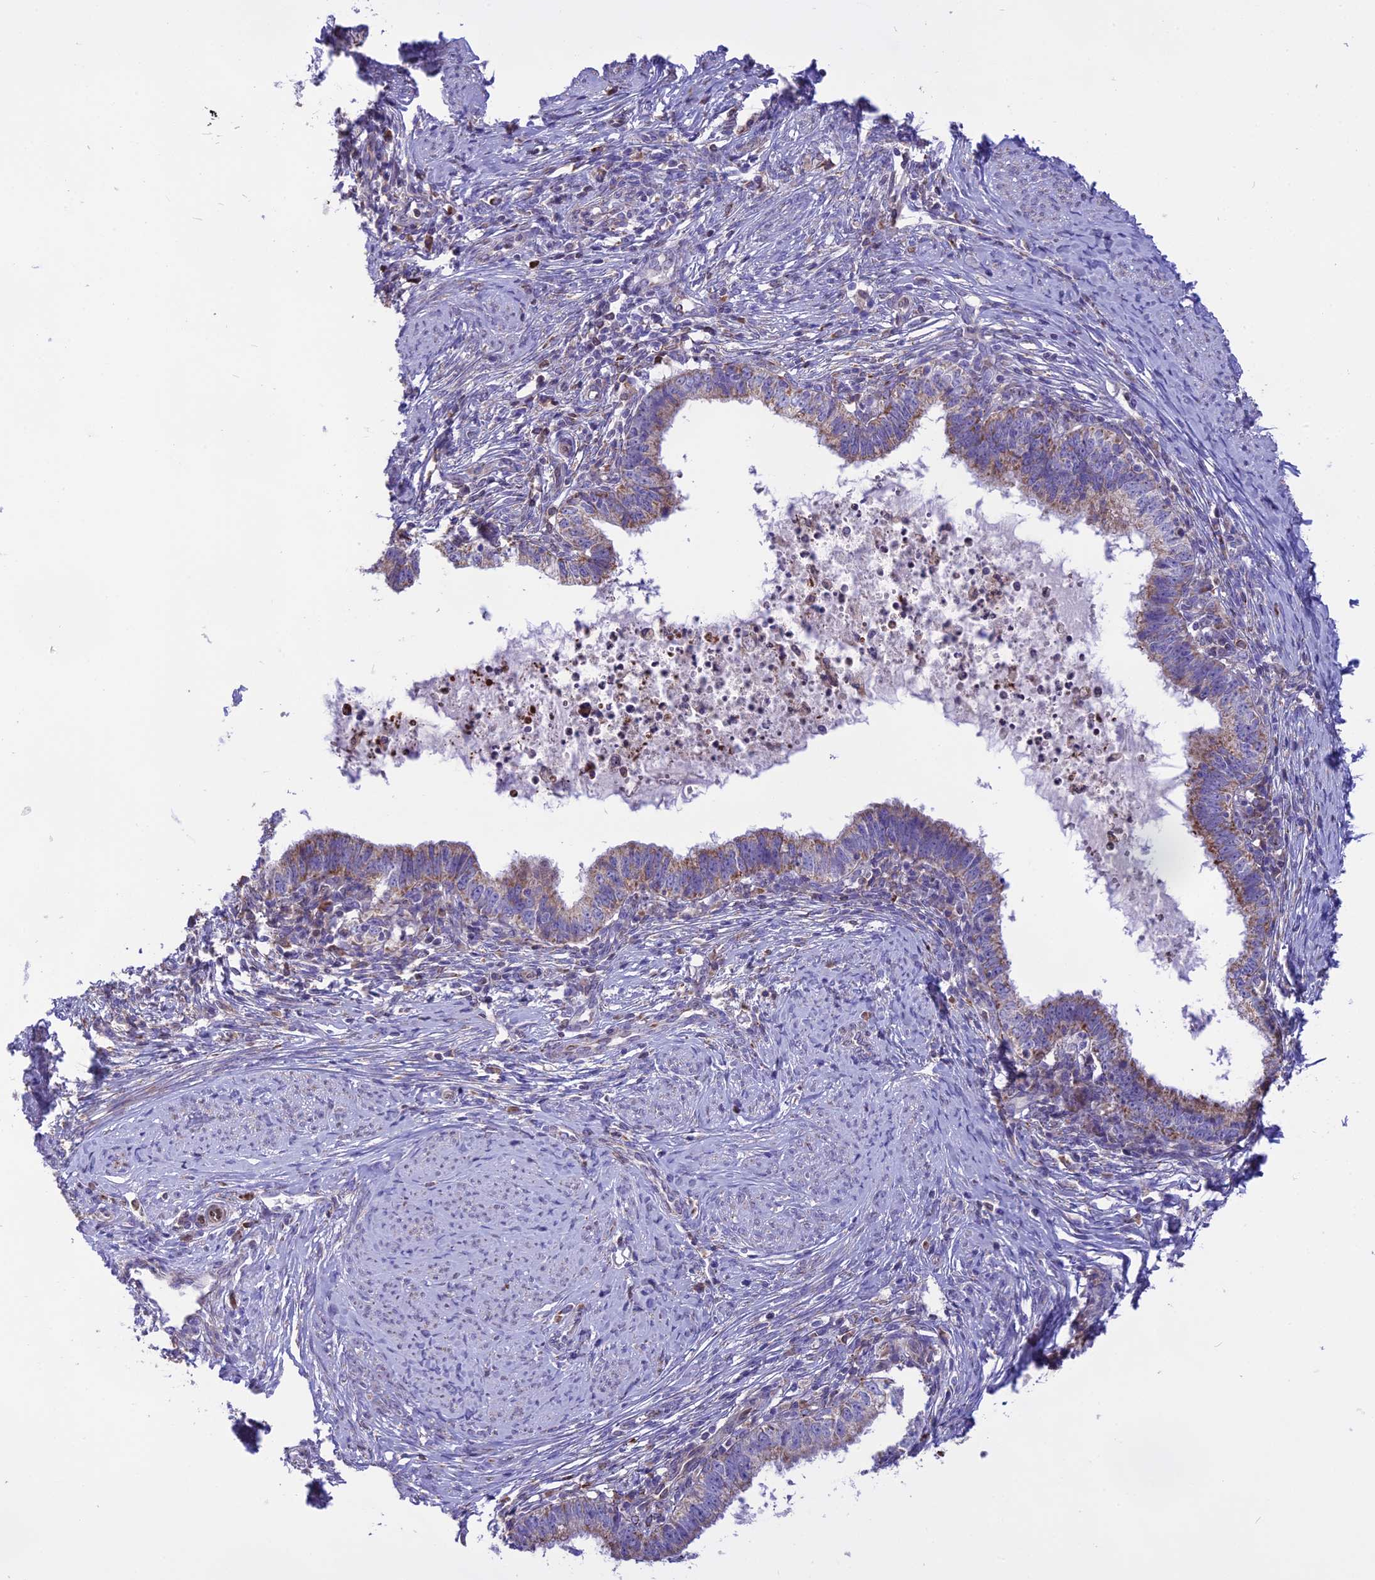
{"staining": {"intensity": "moderate", "quantity": "<25%", "location": "cytoplasmic/membranous"}, "tissue": "cervical cancer", "cell_type": "Tumor cells", "image_type": "cancer", "snomed": [{"axis": "morphology", "description": "Adenocarcinoma, NOS"}, {"axis": "topography", "description": "Cervix"}], "caption": "Immunohistochemistry (DAB (3,3'-diaminobenzidine)) staining of human cervical adenocarcinoma reveals moderate cytoplasmic/membranous protein expression in about <25% of tumor cells. The staining is performed using DAB (3,3'-diaminobenzidine) brown chromogen to label protein expression. The nuclei are counter-stained blue using hematoxylin.", "gene": "DOC2B", "patient": {"sex": "female", "age": 36}}